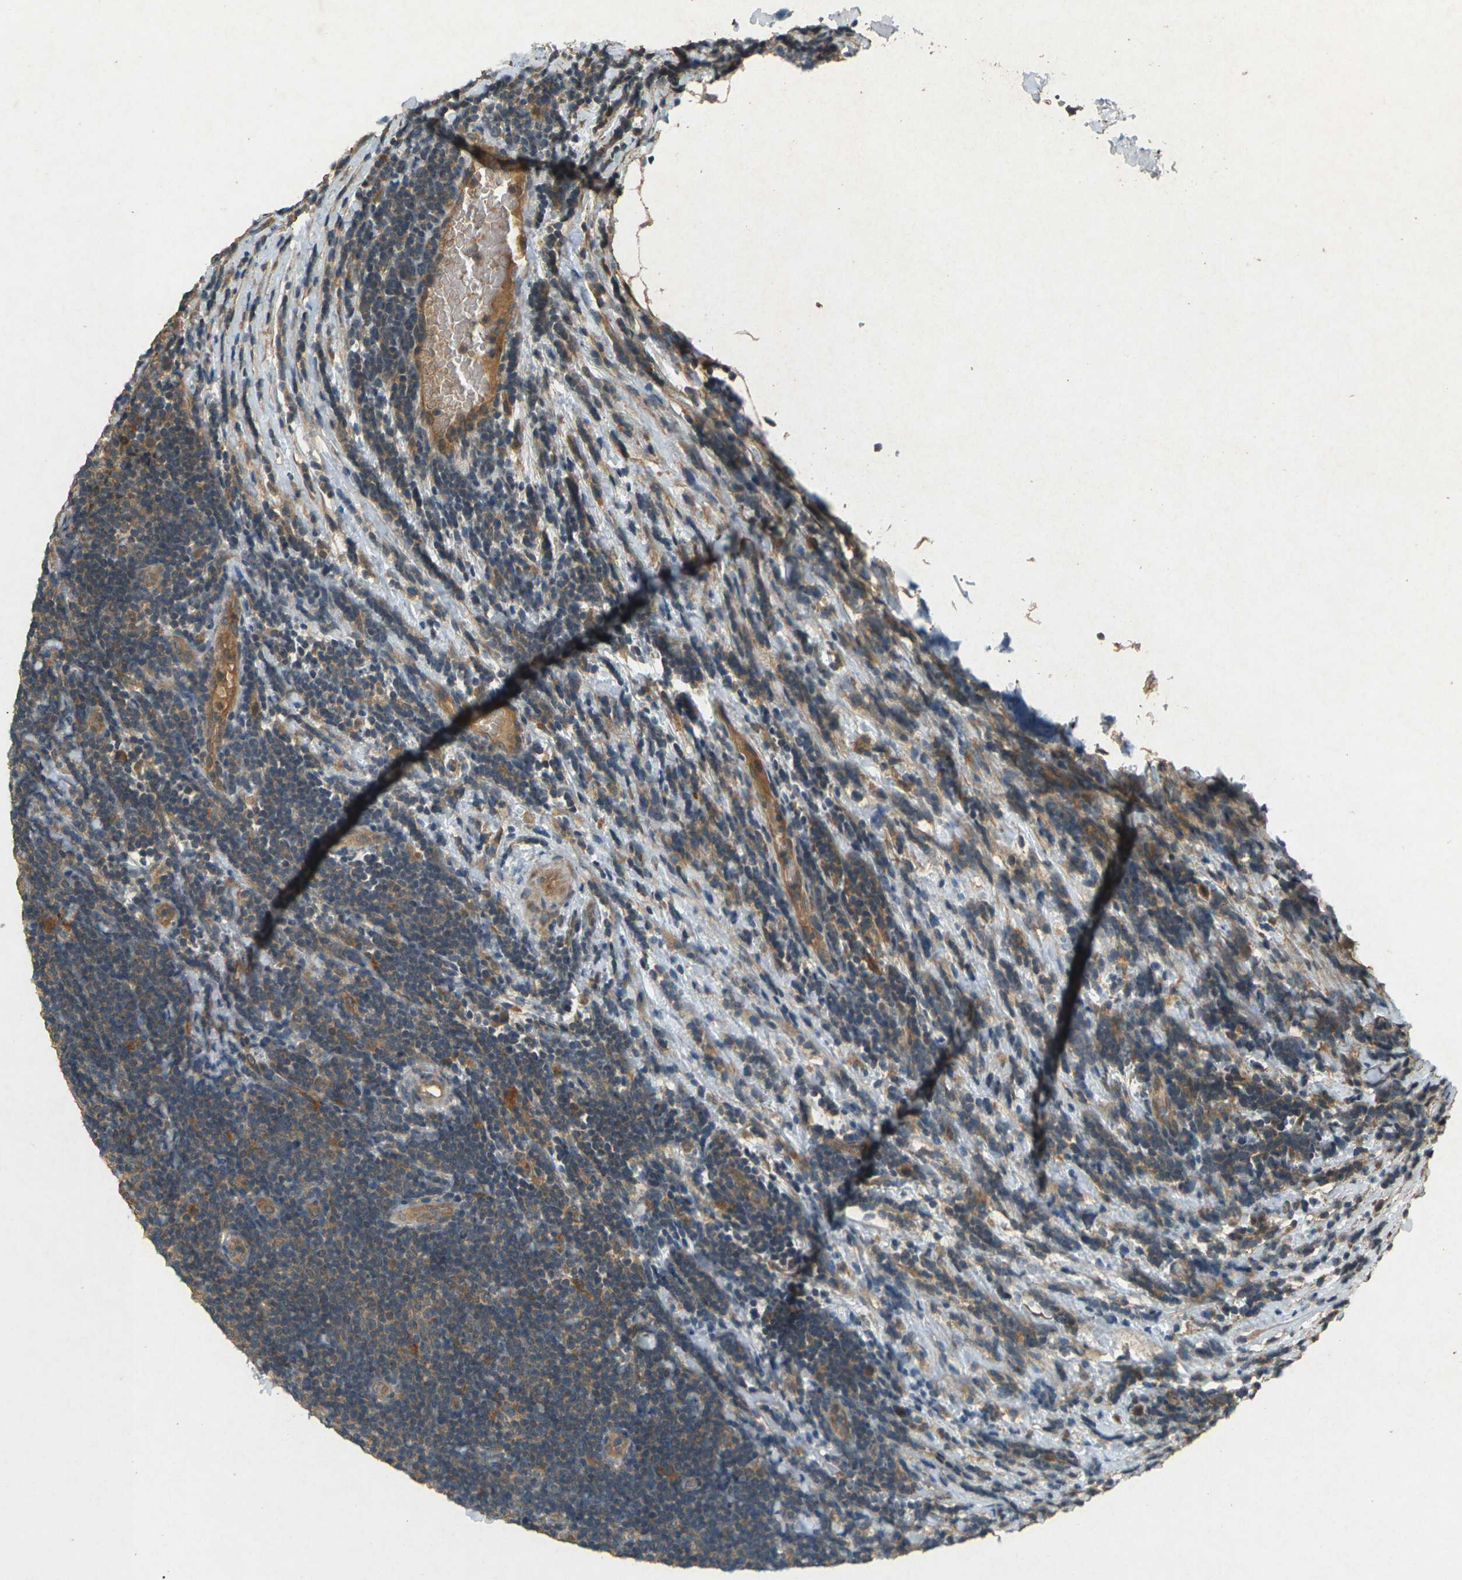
{"staining": {"intensity": "moderate", "quantity": ">75%", "location": "cytoplasmic/membranous"}, "tissue": "lymphoma", "cell_type": "Tumor cells", "image_type": "cancer", "snomed": [{"axis": "morphology", "description": "Malignant lymphoma, non-Hodgkin's type, Low grade"}, {"axis": "topography", "description": "Lymph node"}], "caption": "IHC photomicrograph of human low-grade malignant lymphoma, non-Hodgkin's type stained for a protein (brown), which exhibits medium levels of moderate cytoplasmic/membranous expression in approximately >75% of tumor cells.", "gene": "TAP1", "patient": {"sex": "male", "age": 83}}